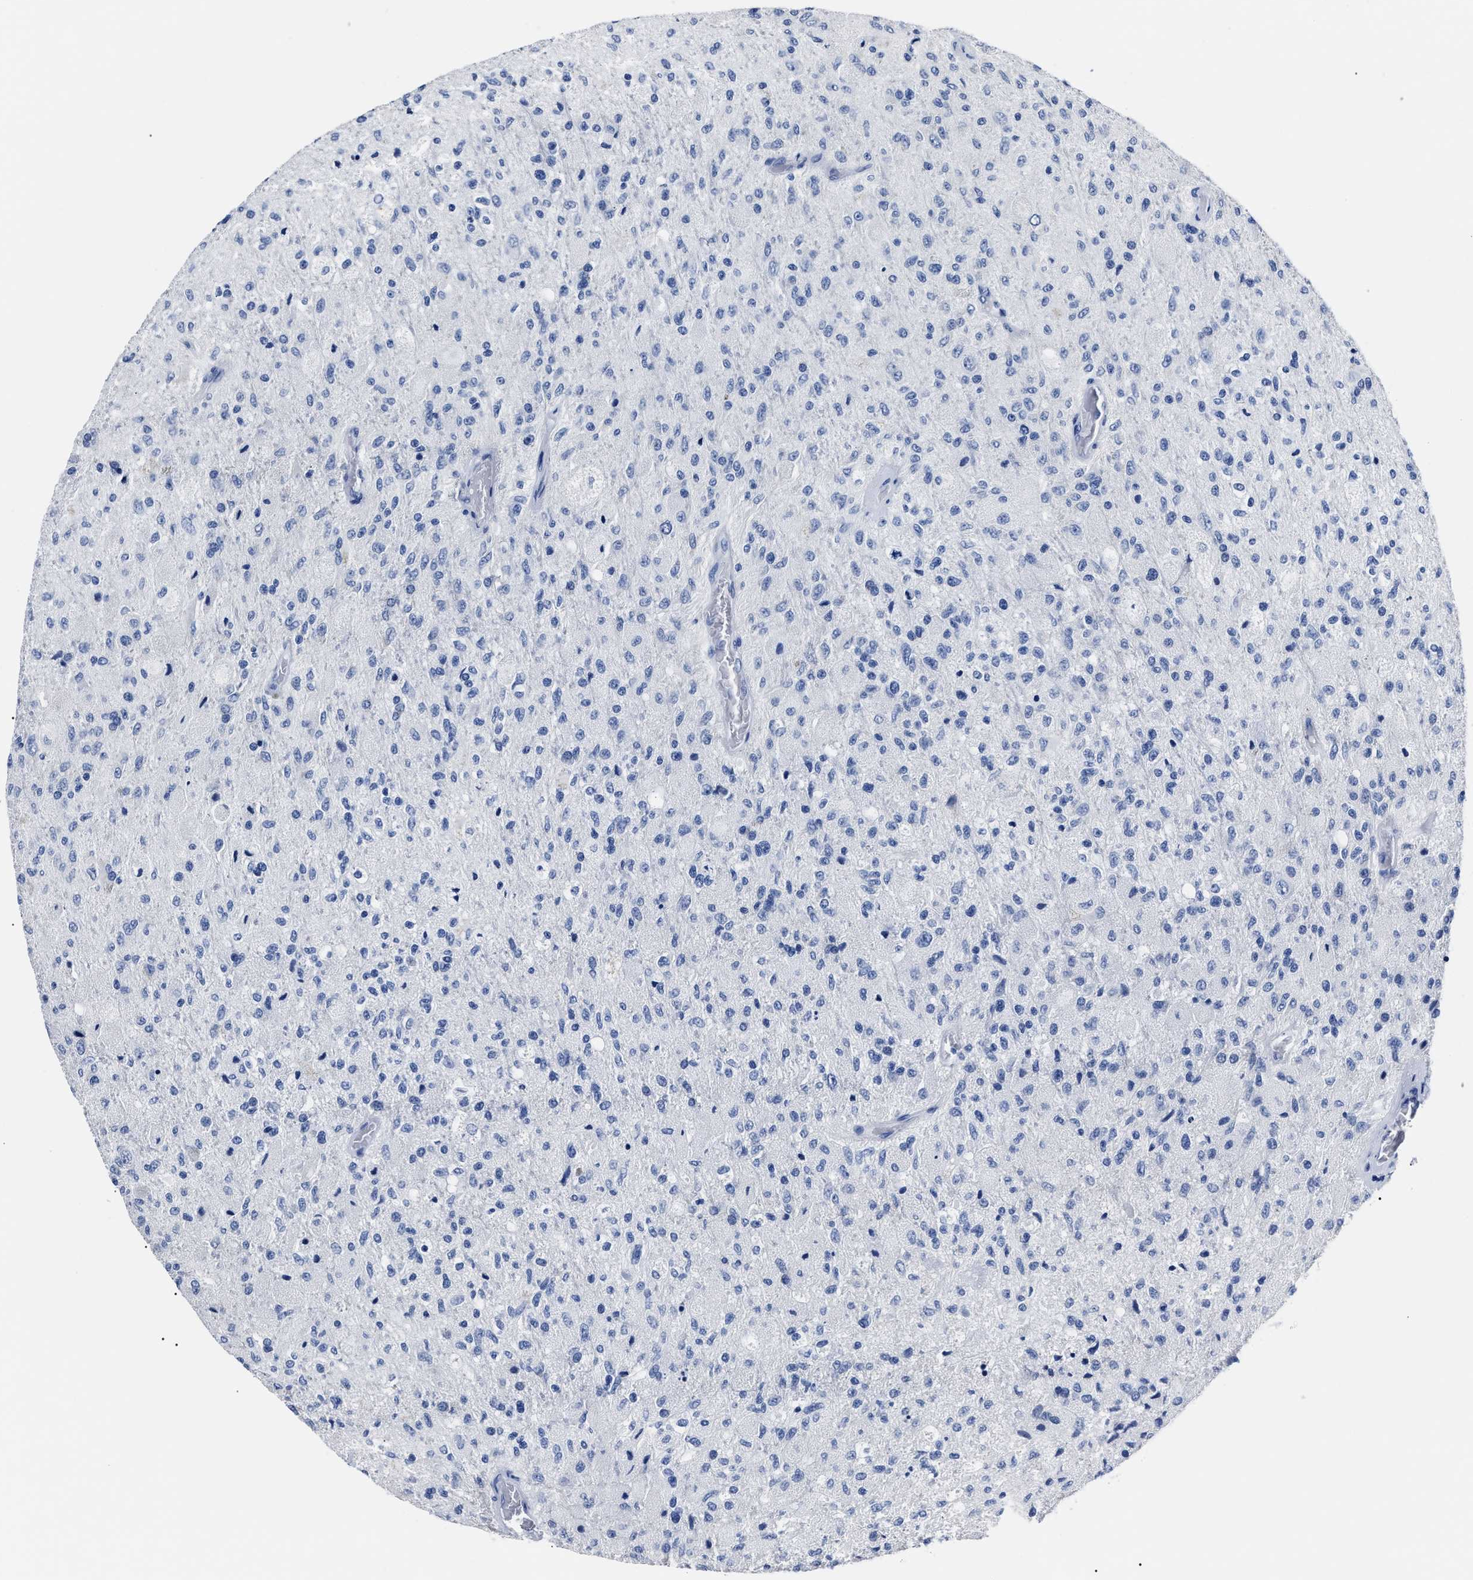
{"staining": {"intensity": "negative", "quantity": "none", "location": "none"}, "tissue": "glioma", "cell_type": "Tumor cells", "image_type": "cancer", "snomed": [{"axis": "morphology", "description": "Normal tissue, NOS"}, {"axis": "morphology", "description": "Glioma, malignant, High grade"}, {"axis": "topography", "description": "Cerebral cortex"}], "caption": "Glioma stained for a protein using immunohistochemistry exhibits no expression tumor cells.", "gene": "ALPG", "patient": {"sex": "male", "age": 77}}